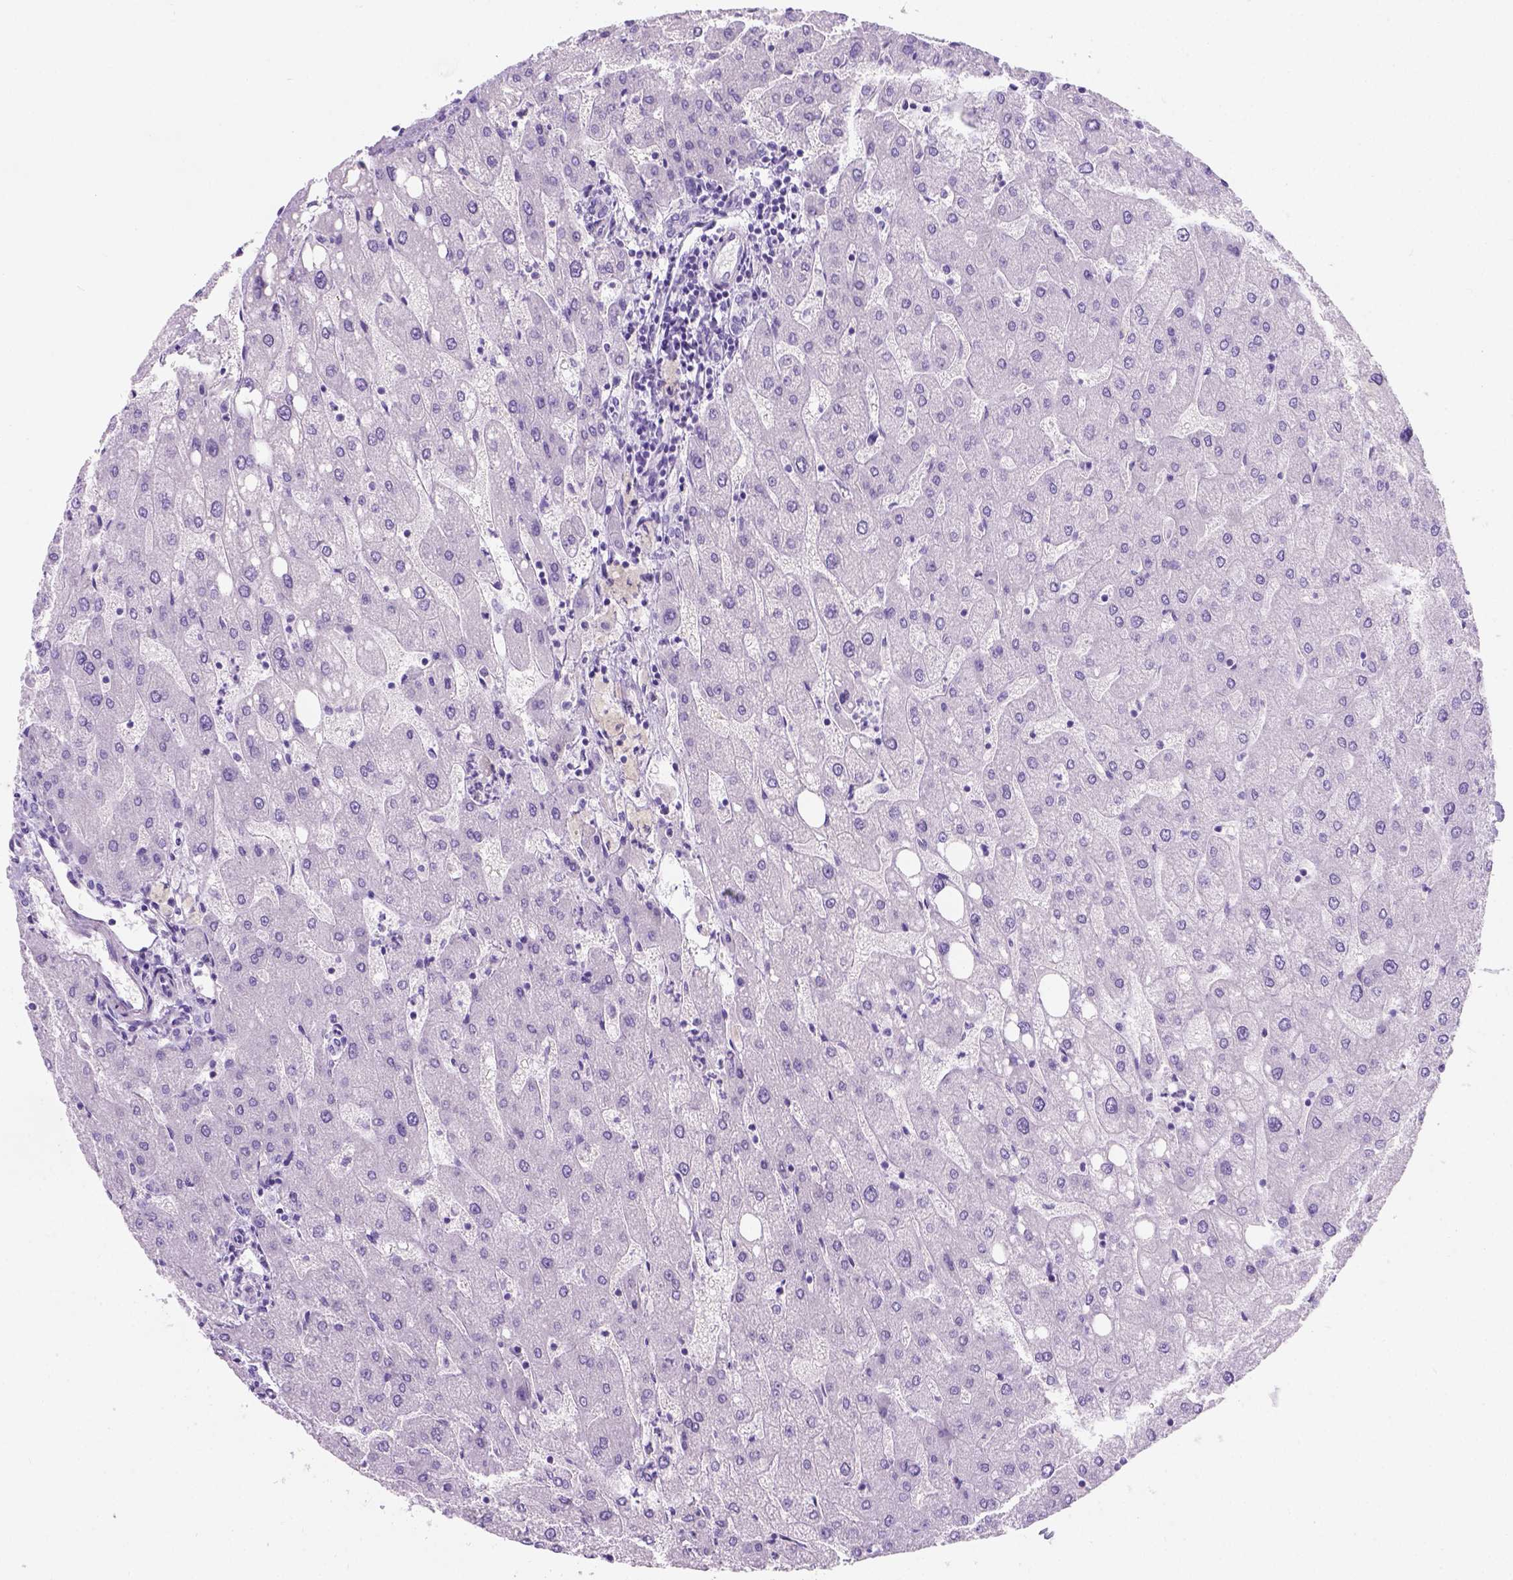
{"staining": {"intensity": "negative", "quantity": "none", "location": "none"}, "tissue": "liver", "cell_type": "Cholangiocytes", "image_type": "normal", "snomed": [{"axis": "morphology", "description": "Normal tissue, NOS"}, {"axis": "topography", "description": "Liver"}], "caption": "Cholangiocytes show no significant staining in unremarkable liver. (DAB IHC visualized using brightfield microscopy, high magnification).", "gene": "C7orf57", "patient": {"sex": "male", "age": 67}}